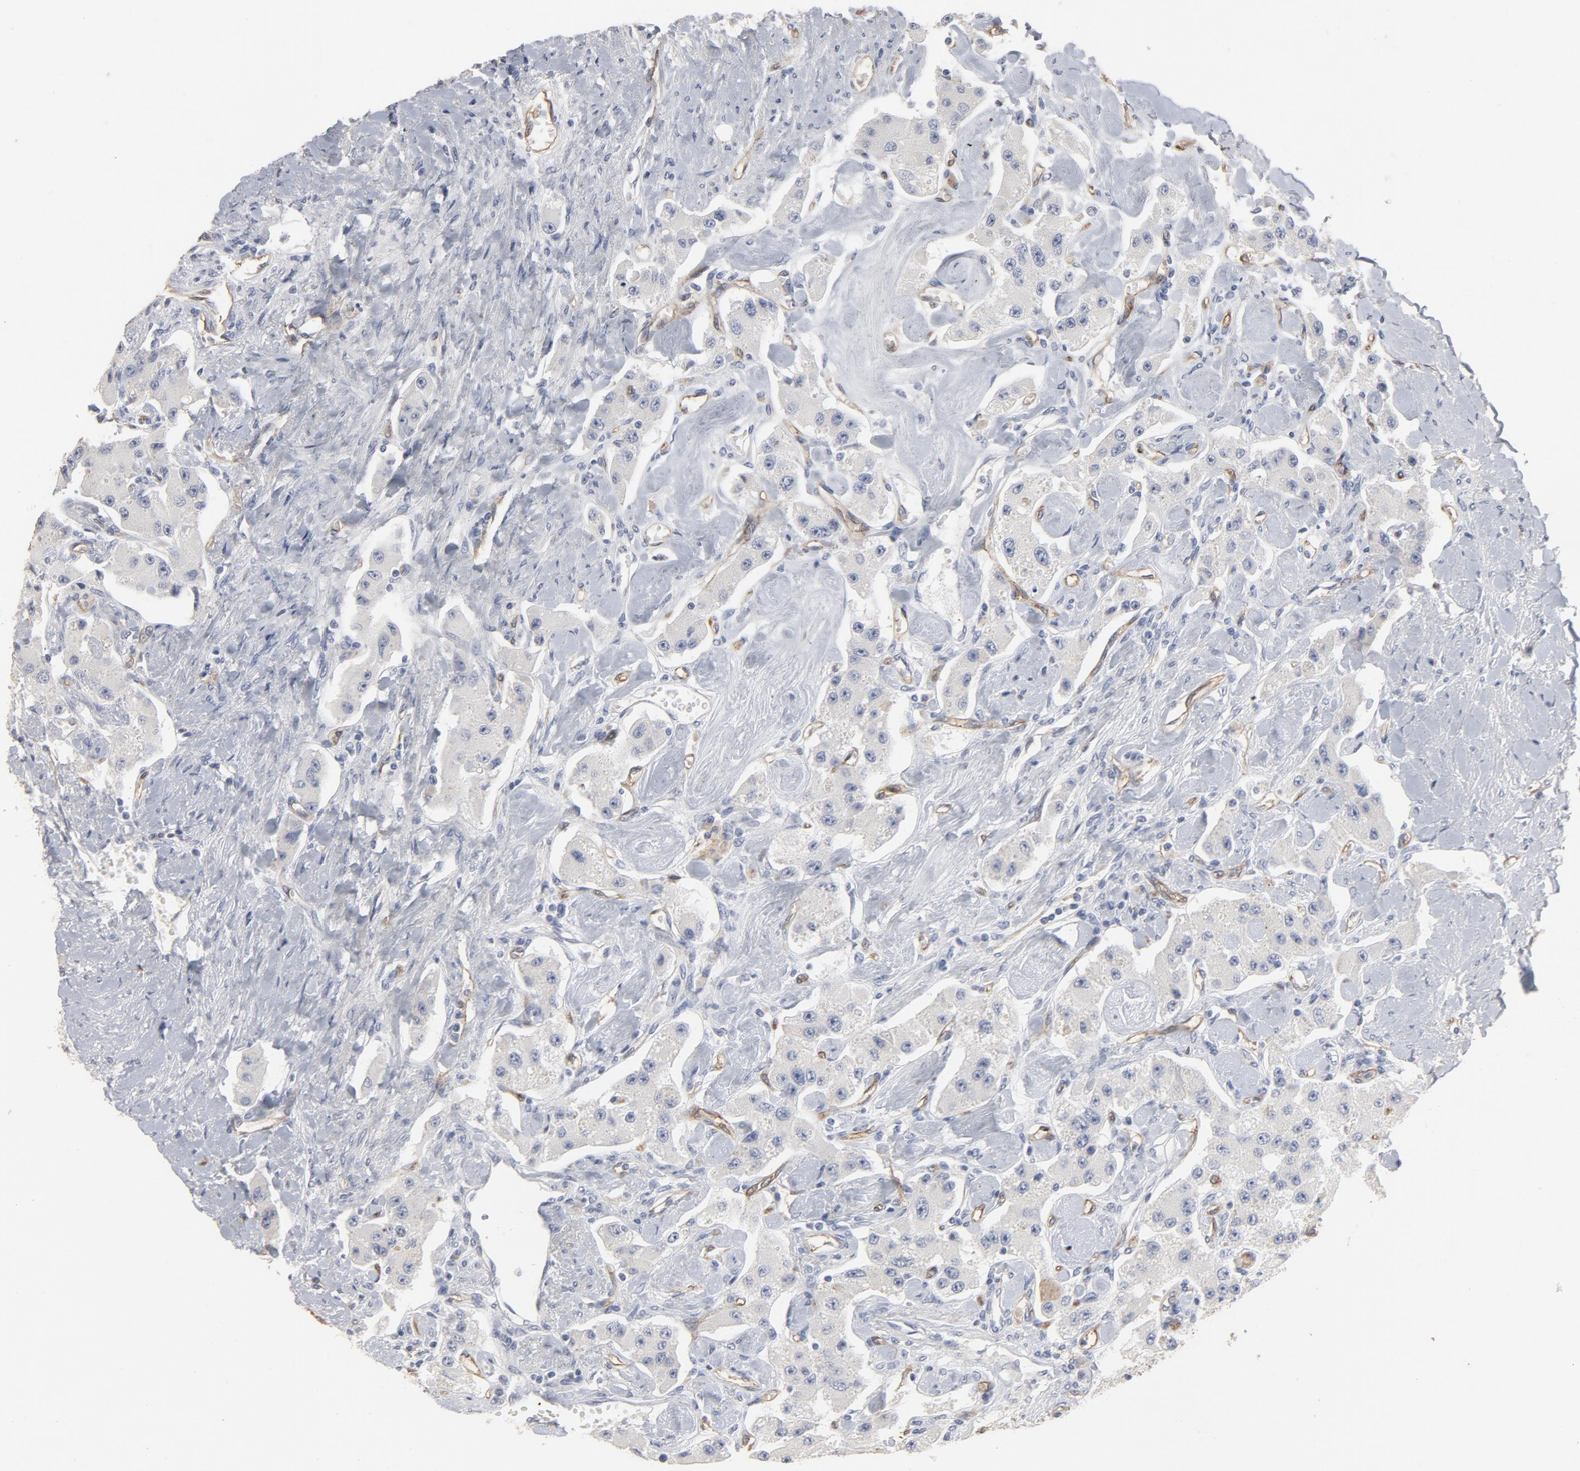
{"staining": {"intensity": "negative", "quantity": "none", "location": "none"}, "tissue": "carcinoid", "cell_type": "Tumor cells", "image_type": "cancer", "snomed": [{"axis": "morphology", "description": "Carcinoid, malignant, NOS"}, {"axis": "topography", "description": "Pancreas"}], "caption": "Malignant carcinoid was stained to show a protein in brown. There is no significant positivity in tumor cells.", "gene": "KDR", "patient": {"sex": "male", "age": 41}}